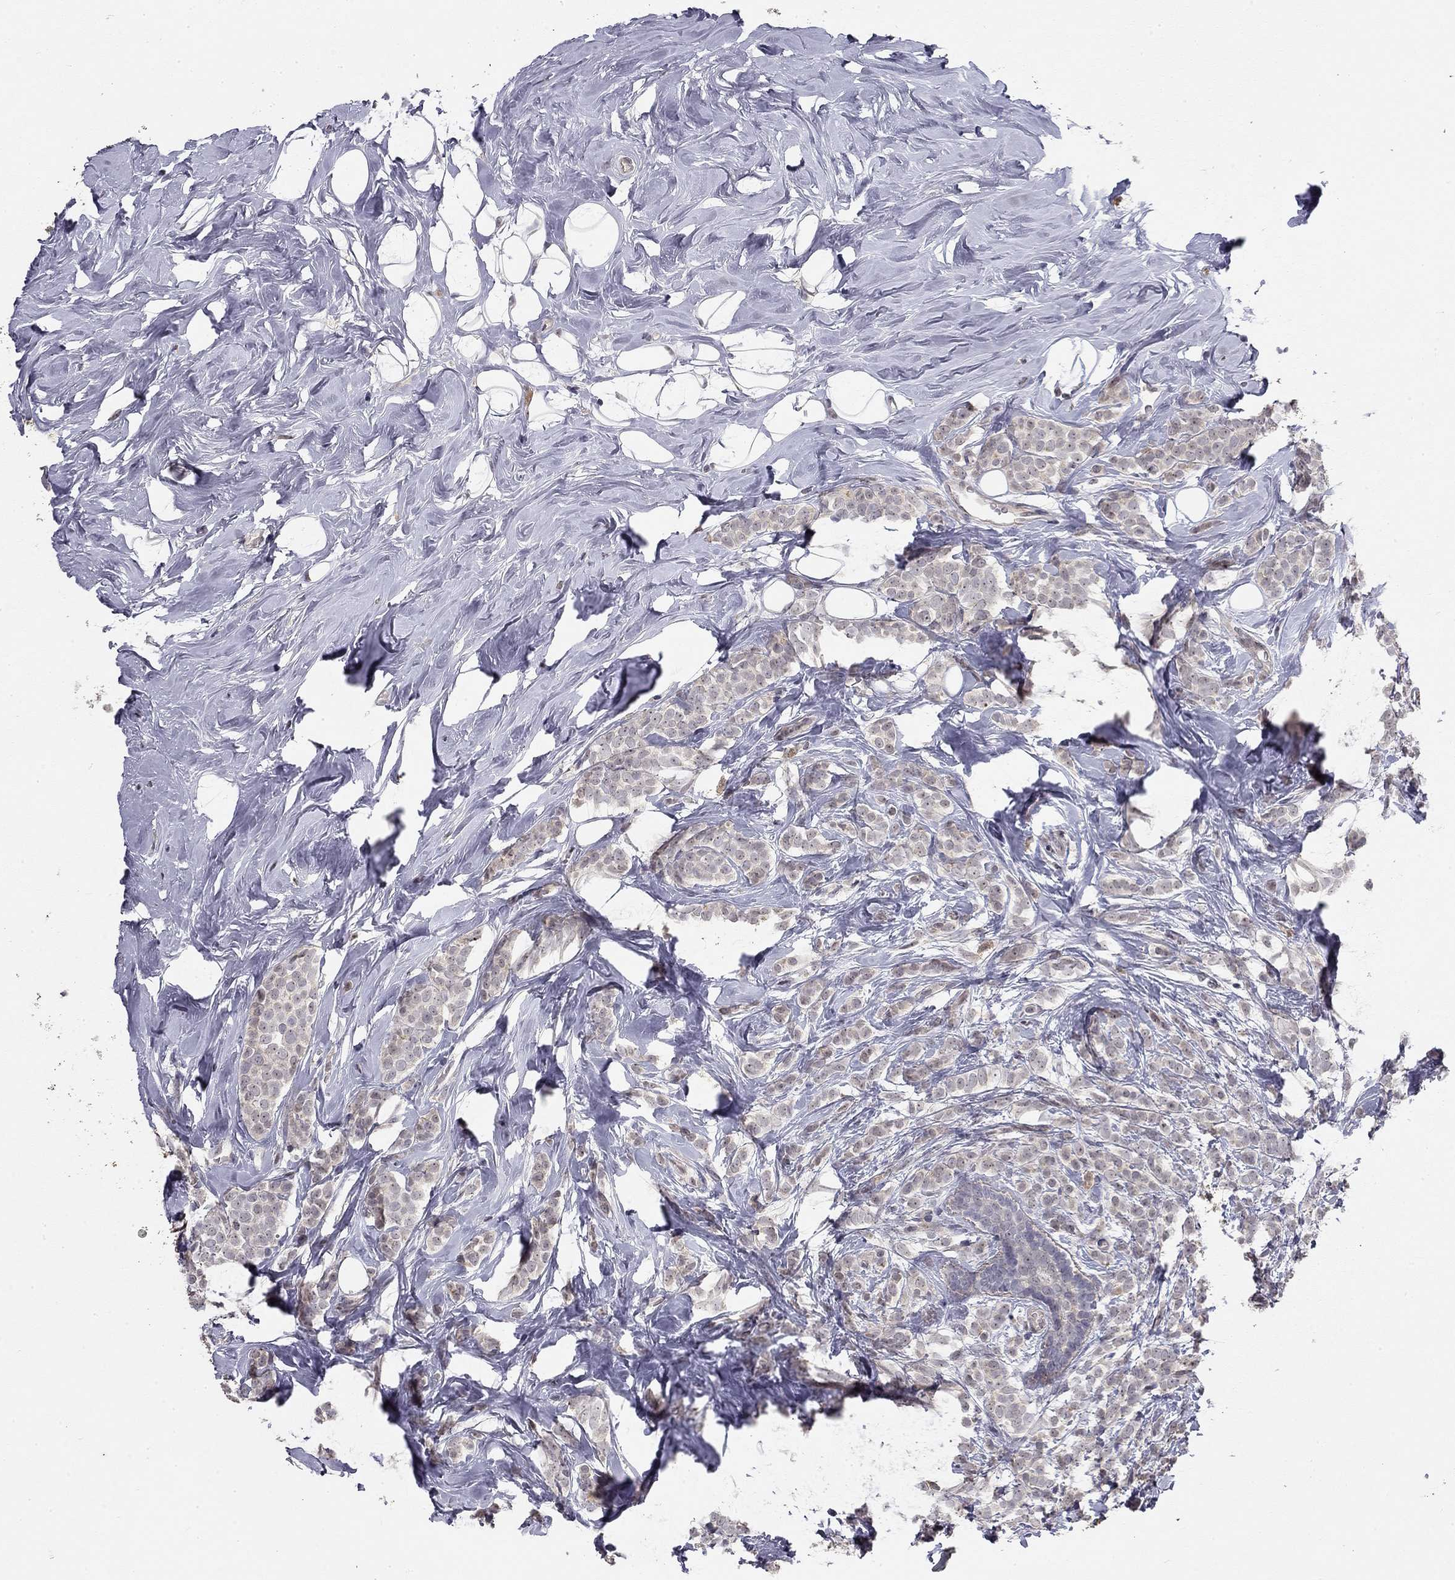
{"staining": {"intensity": "weak", "quantity": "25%-75%", "location": "cytoplasmic/membranous"}, "tissue": "breast cancer", "cell_type": "Tumor cells", "image_type": "cancer", "snomed": [{"axis": "morphology", "description": "Lobular carcinoma"}, {"axis": "topography", "description": "Breast"}], "caption": "Protein analysis of breast cancer tissue exhibits weak cytoplasmic/membranous expression in about 25%-75% of tumor cells.", "gene": "STXBP6", "patient": {"sex": "female", "age": 49}}